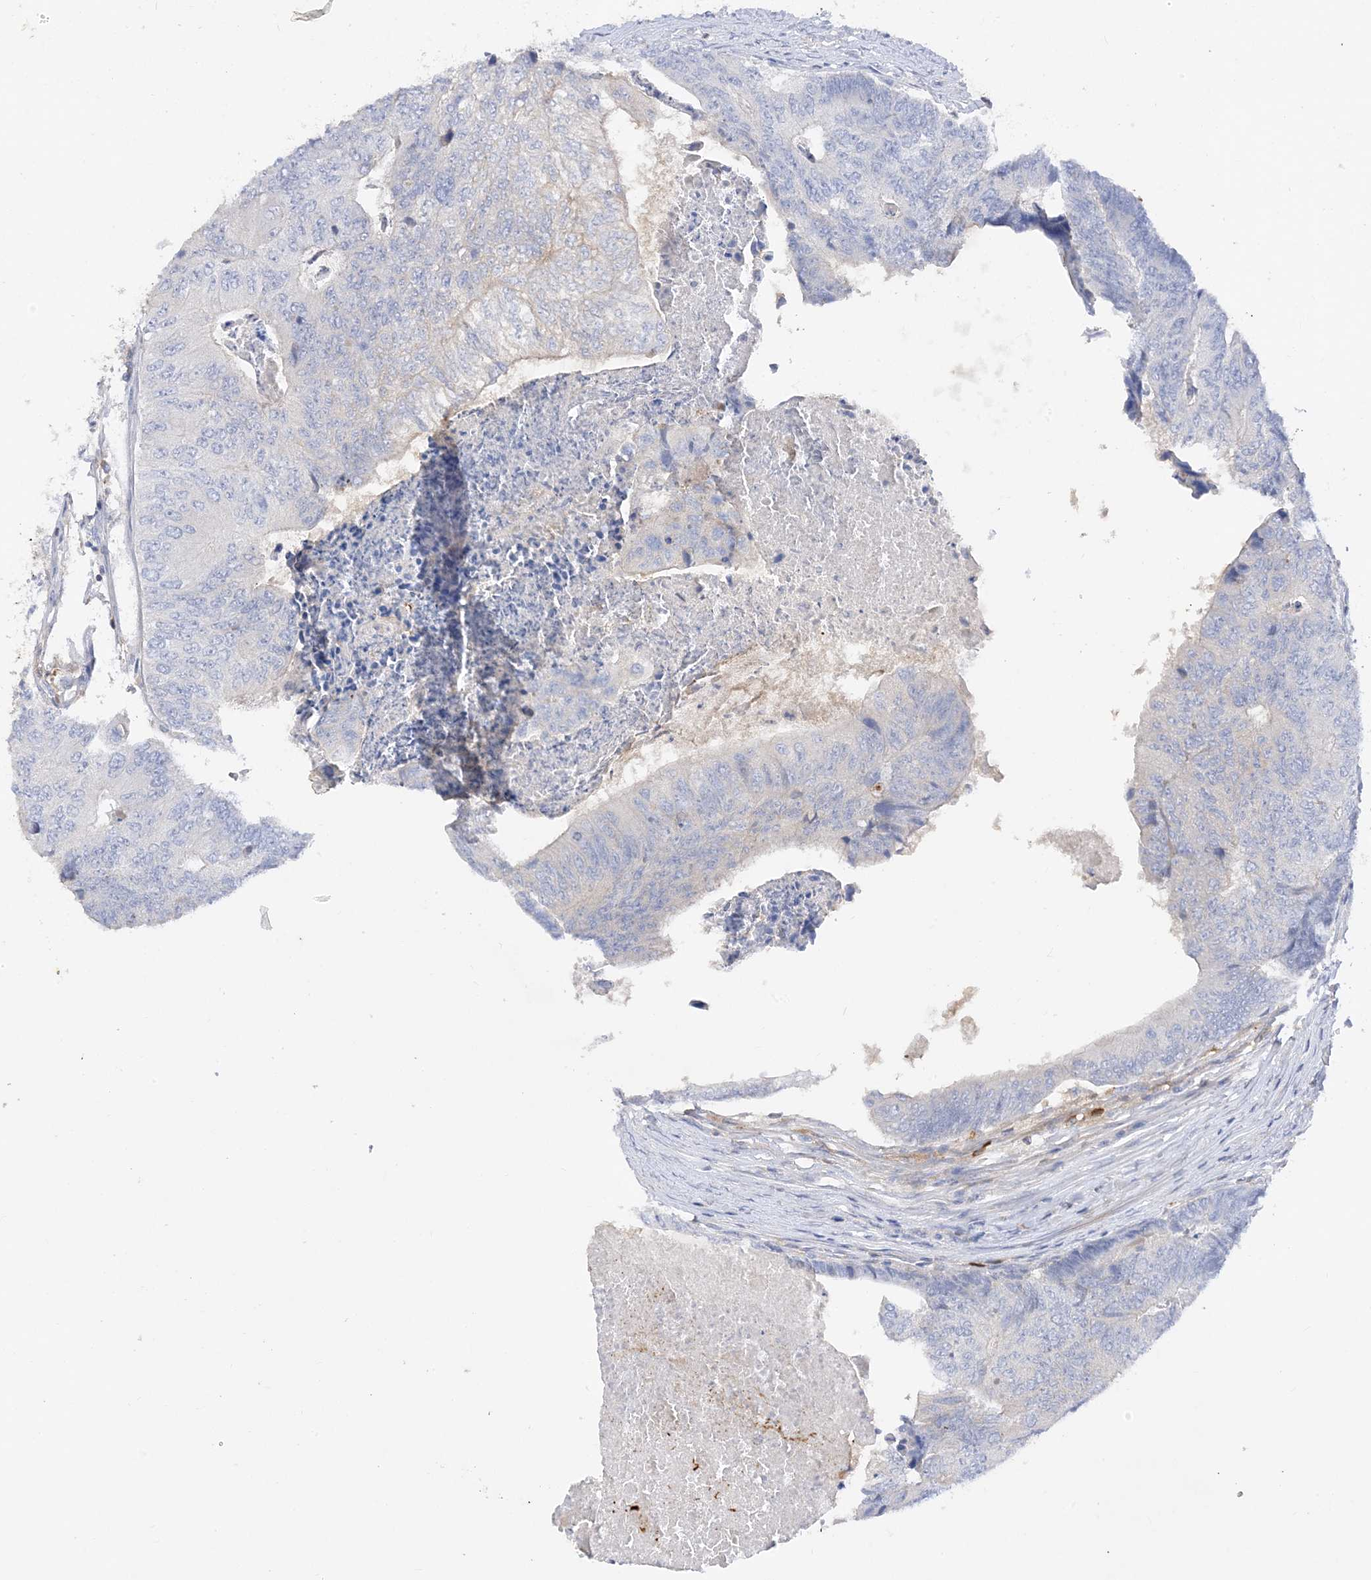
{"staining": {"intensity": "weak", "quantity": "<25%", "location": "cytoplasmic/membranous"}, "tissue": "colorectal cancer", "cell_type": "Tumor cells", "image_type": "cancer", "snomed": [{"axis": "morphology", "description": "Adenocarcinoma, NOS"}, {"axis": "topography", "description": "Colon"}], "caption": "Tumor cells show no significant protein expression in colorectal cancer.", "gene": "ARV1", "patient": {"sex": "female", "age": 67}}